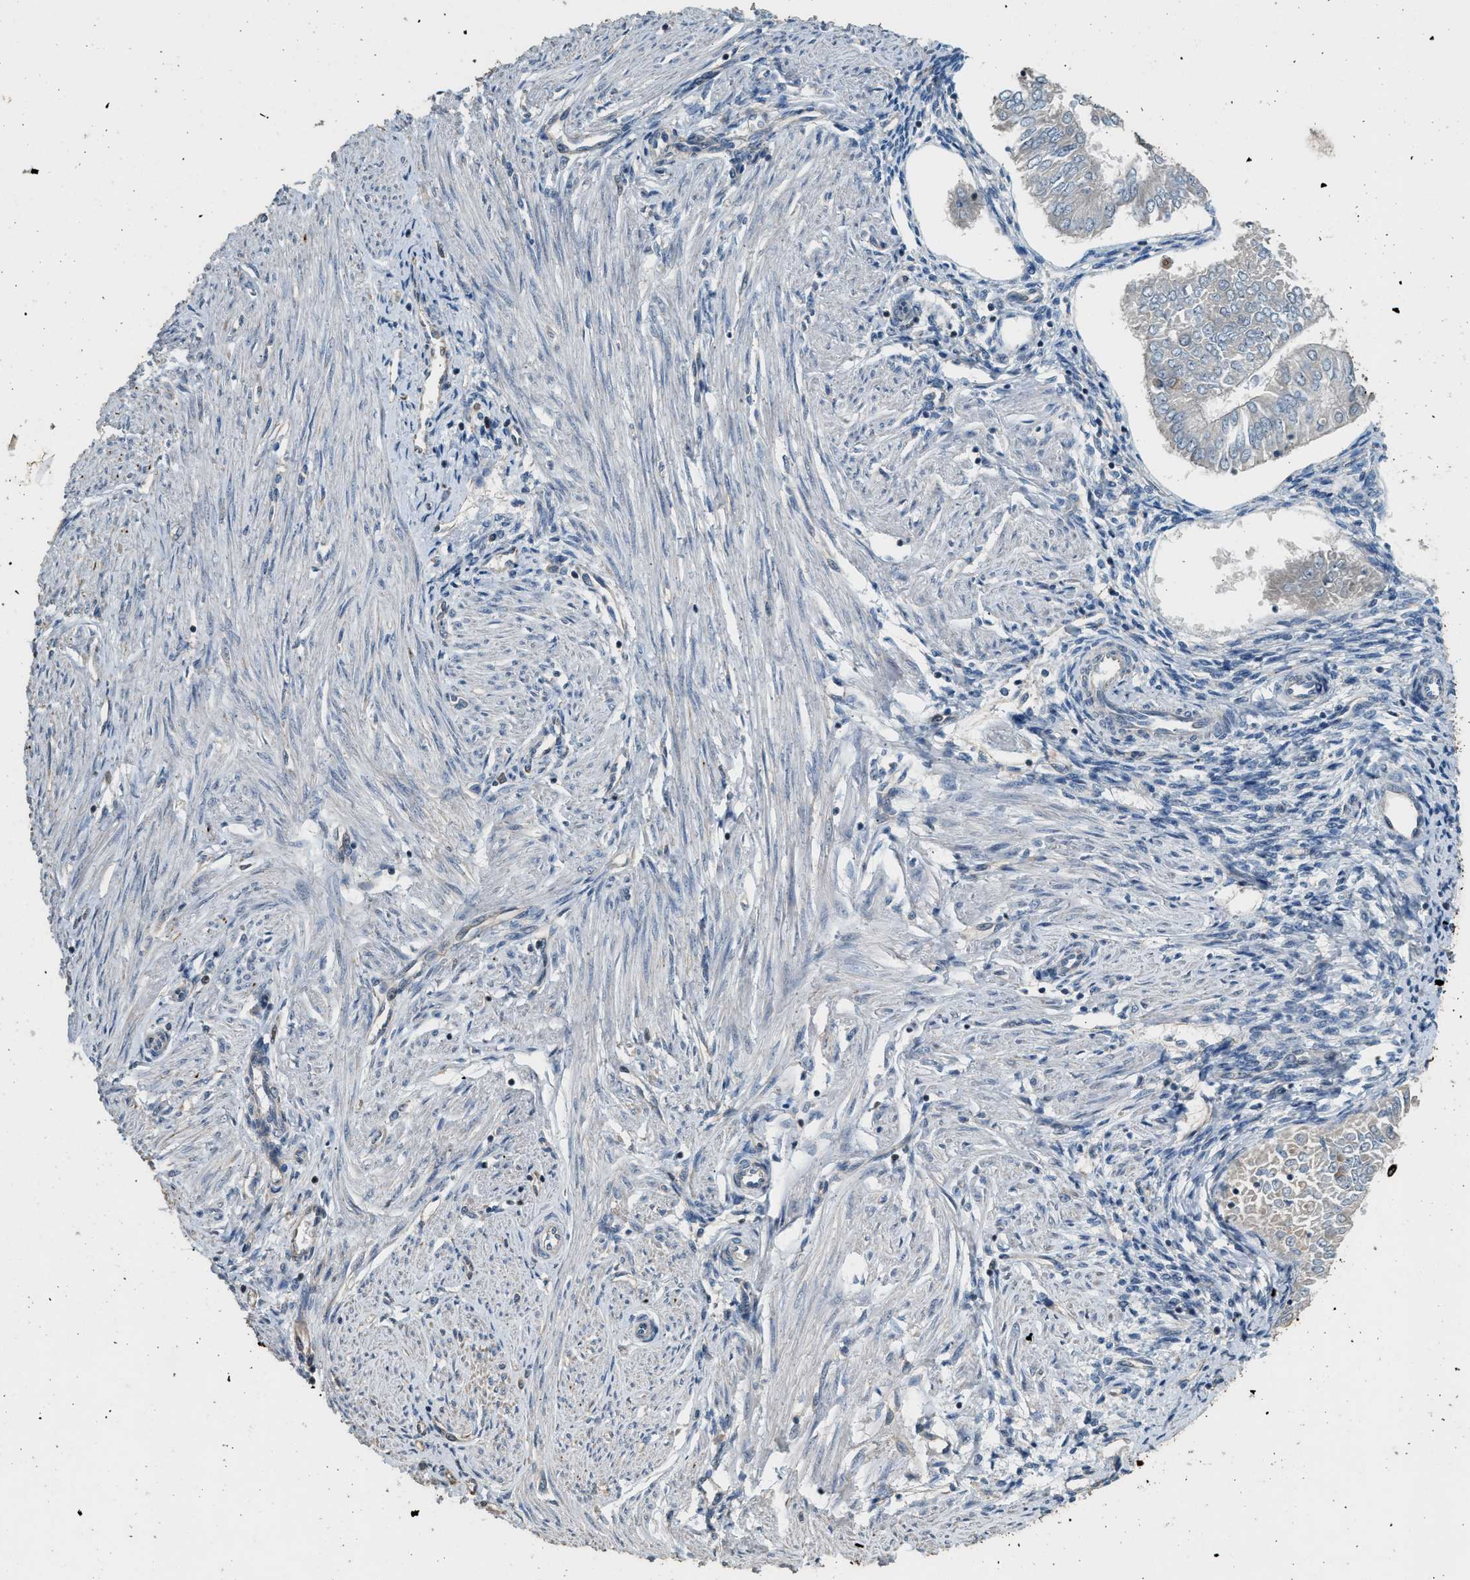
{"staining": {"intensity": "negative", "quantity": "none", "location": "none"}, "tissue": "endometrial cancer", "cell_type": "Tumor cells", "image_type": "cancer", "snomed": [{"axis": "morphology", "description": "Adenocarcinoma, NOS"}, {"axis": "topography", "description": "Endometrium"}], "caption": "IHC image of human adenocarcinoma (endometrial) stained for a protein (brown), which reveals no expression in tumor cells. (DAB (3,3'-diaminobenzidine) immunohistochemistry with hematoxylin counter stain).", "gene": "PCLO", "patient": {"sex": "female", "age": 53}}